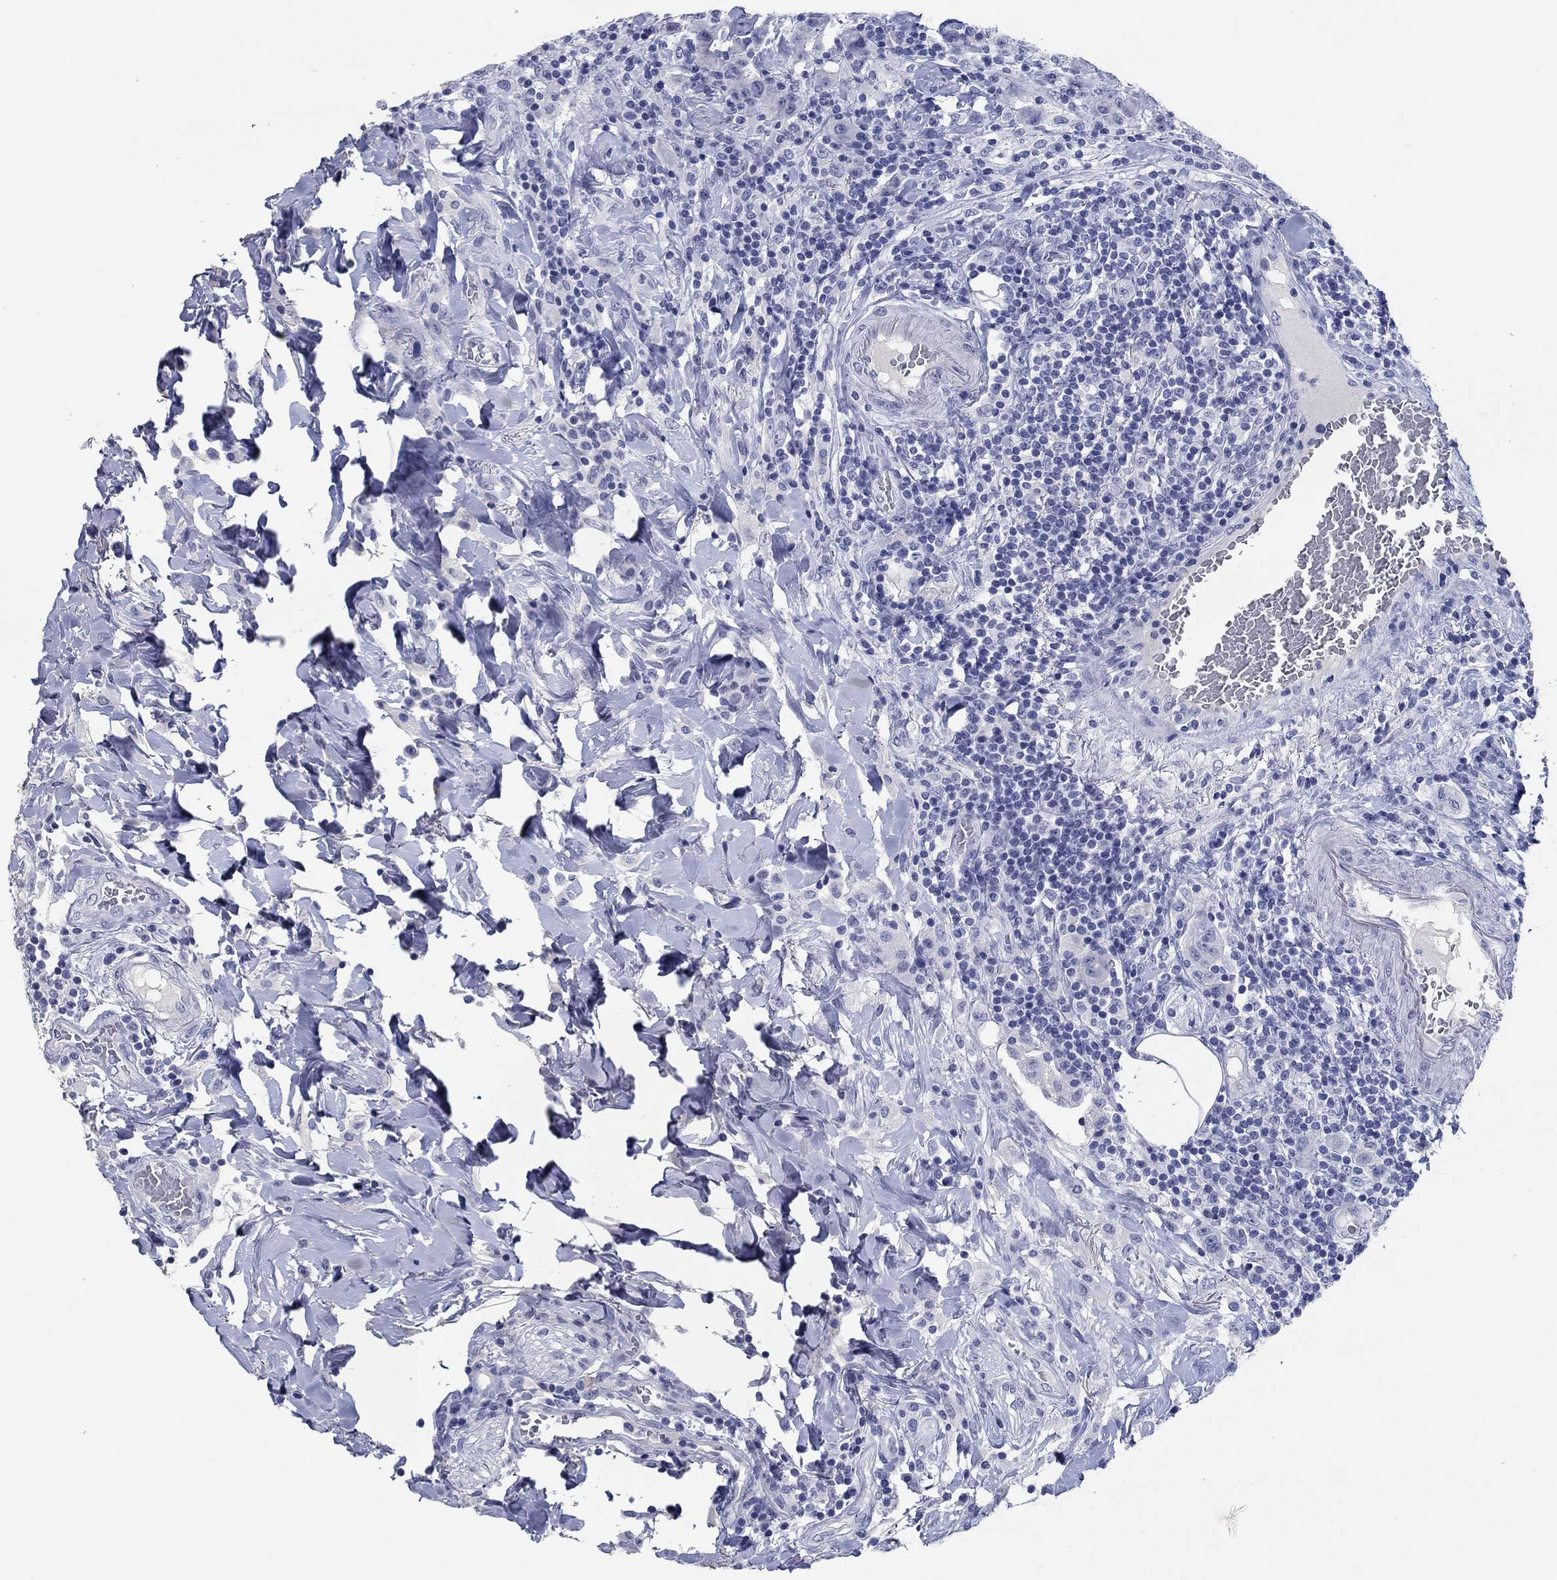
{"staining": {"intensity": "negative", "quantity": "none", "location": "none"}, "tissue": "colorectal cancer", "cell_type": "Tumor cells", "image_type": "cancer", "snomed": [{"axis": "morphology", "description": "Adenocarcinoma, NOS"}, {"axis": "topography", "description": "Colon"}], "caption": "Immunohistochemistry (IHC) of human adenocarcinoma (colorectal) displays no staining in tumor cells.", "gene": "POU5F1", "patient": {"sex": "female", "age": 69}}